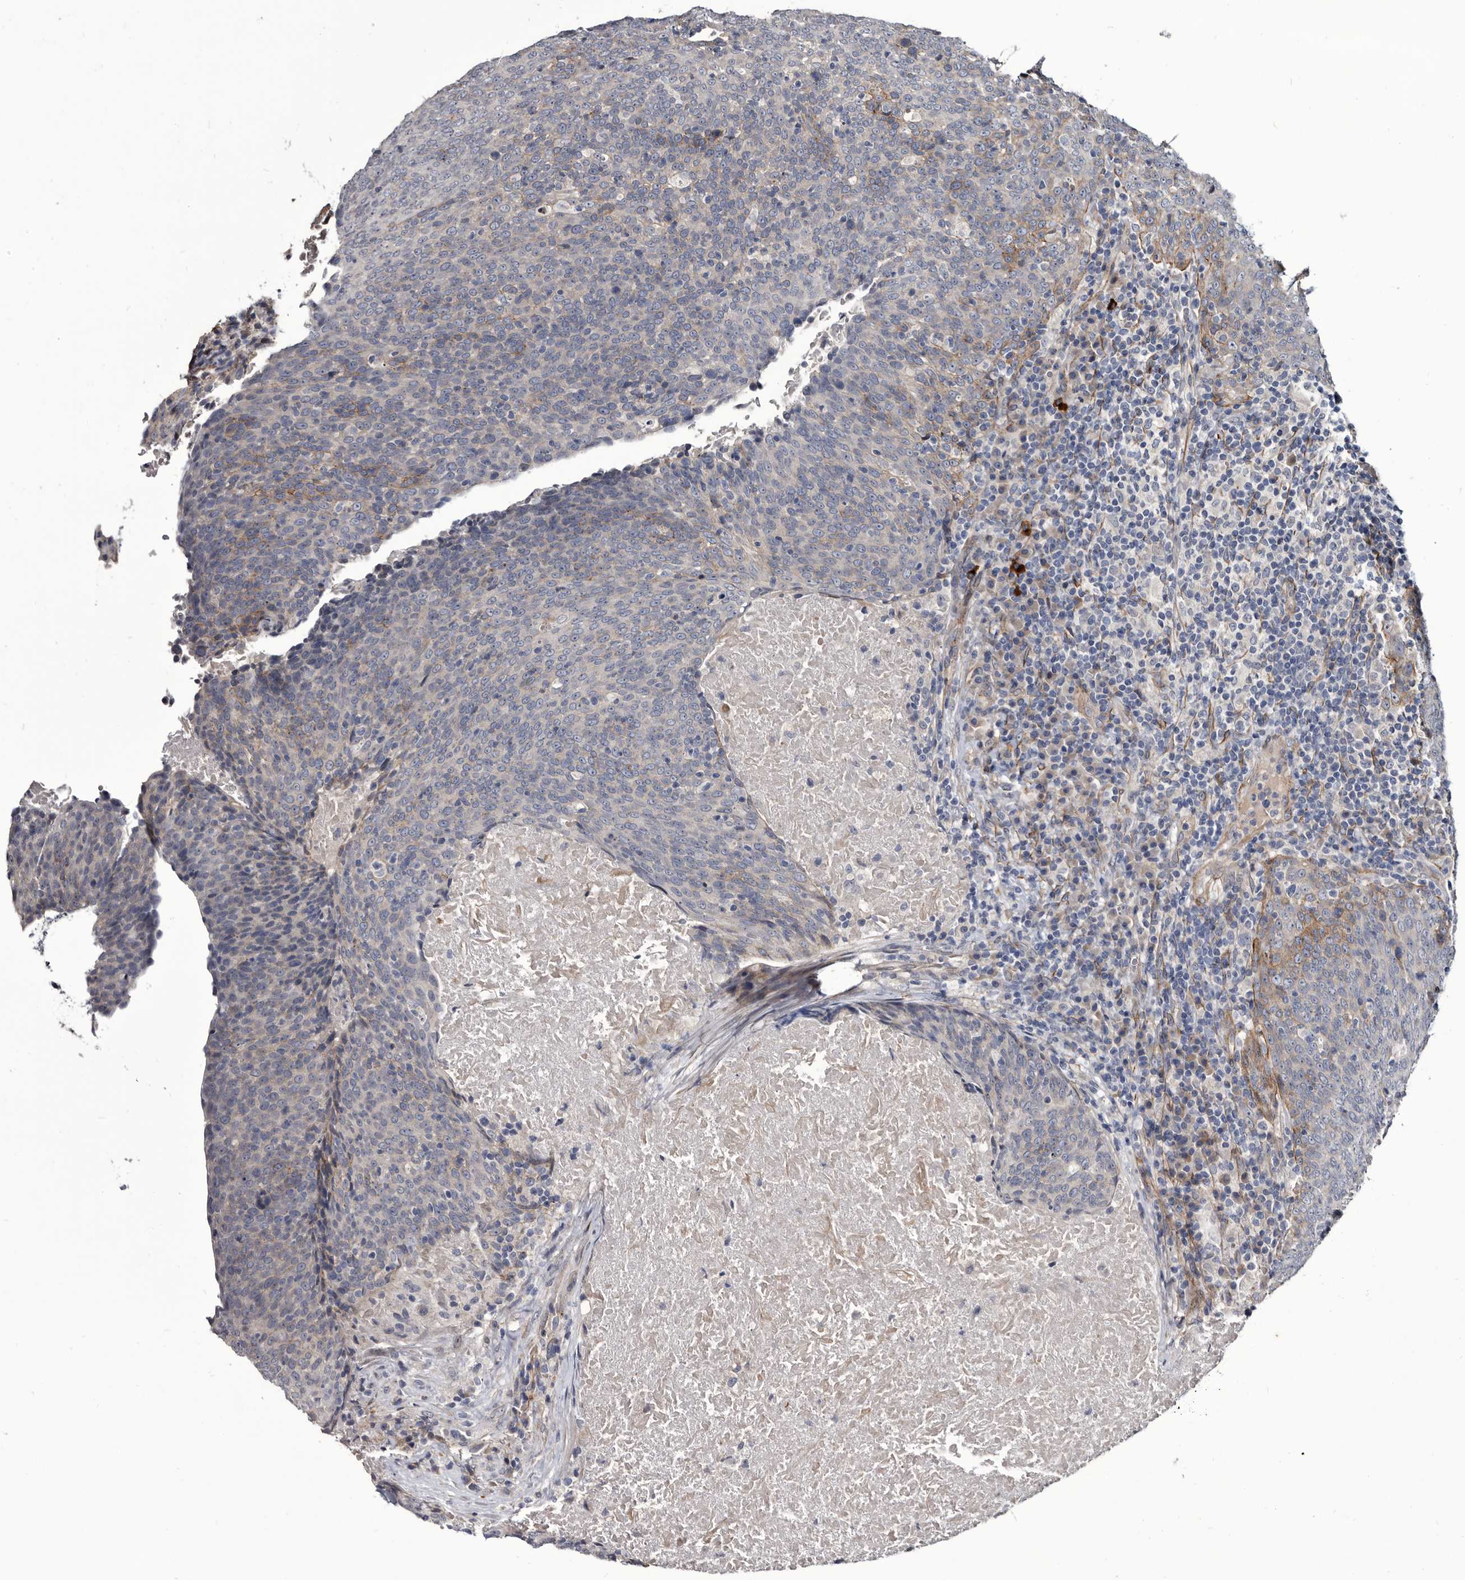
{"staining": {"intensity": "weak", "quantity": "<25%", "location": "cytoplasmic/membranous"}, "tissue": "head and neck cancer", "cell_type": "Tumor cells", "image_type": "cancer", "snomed": [{"axis": "morphology", "description": "Squamous cell carcinoma, NOS"}, {"axis": "morphology", "description": "Squamous cell carcinoma, metastatic, NOS"}, {"axis": "topography", "description": "Lymph node"}, {"axis": "topography", "description": "Head-Neck"}], "caption": "Metastatic squamous cell carcinoma (head and neck) was stained to show a protein in brown. There is no significant expression in tumor cells. The staining is performed using DAB (3,3'-diaminobenzidine) brown chromogen with nuclei counter-stained in using hematoxylin.", "gene": "PROM1", "patient": {"sex": "male", "age": 62}}